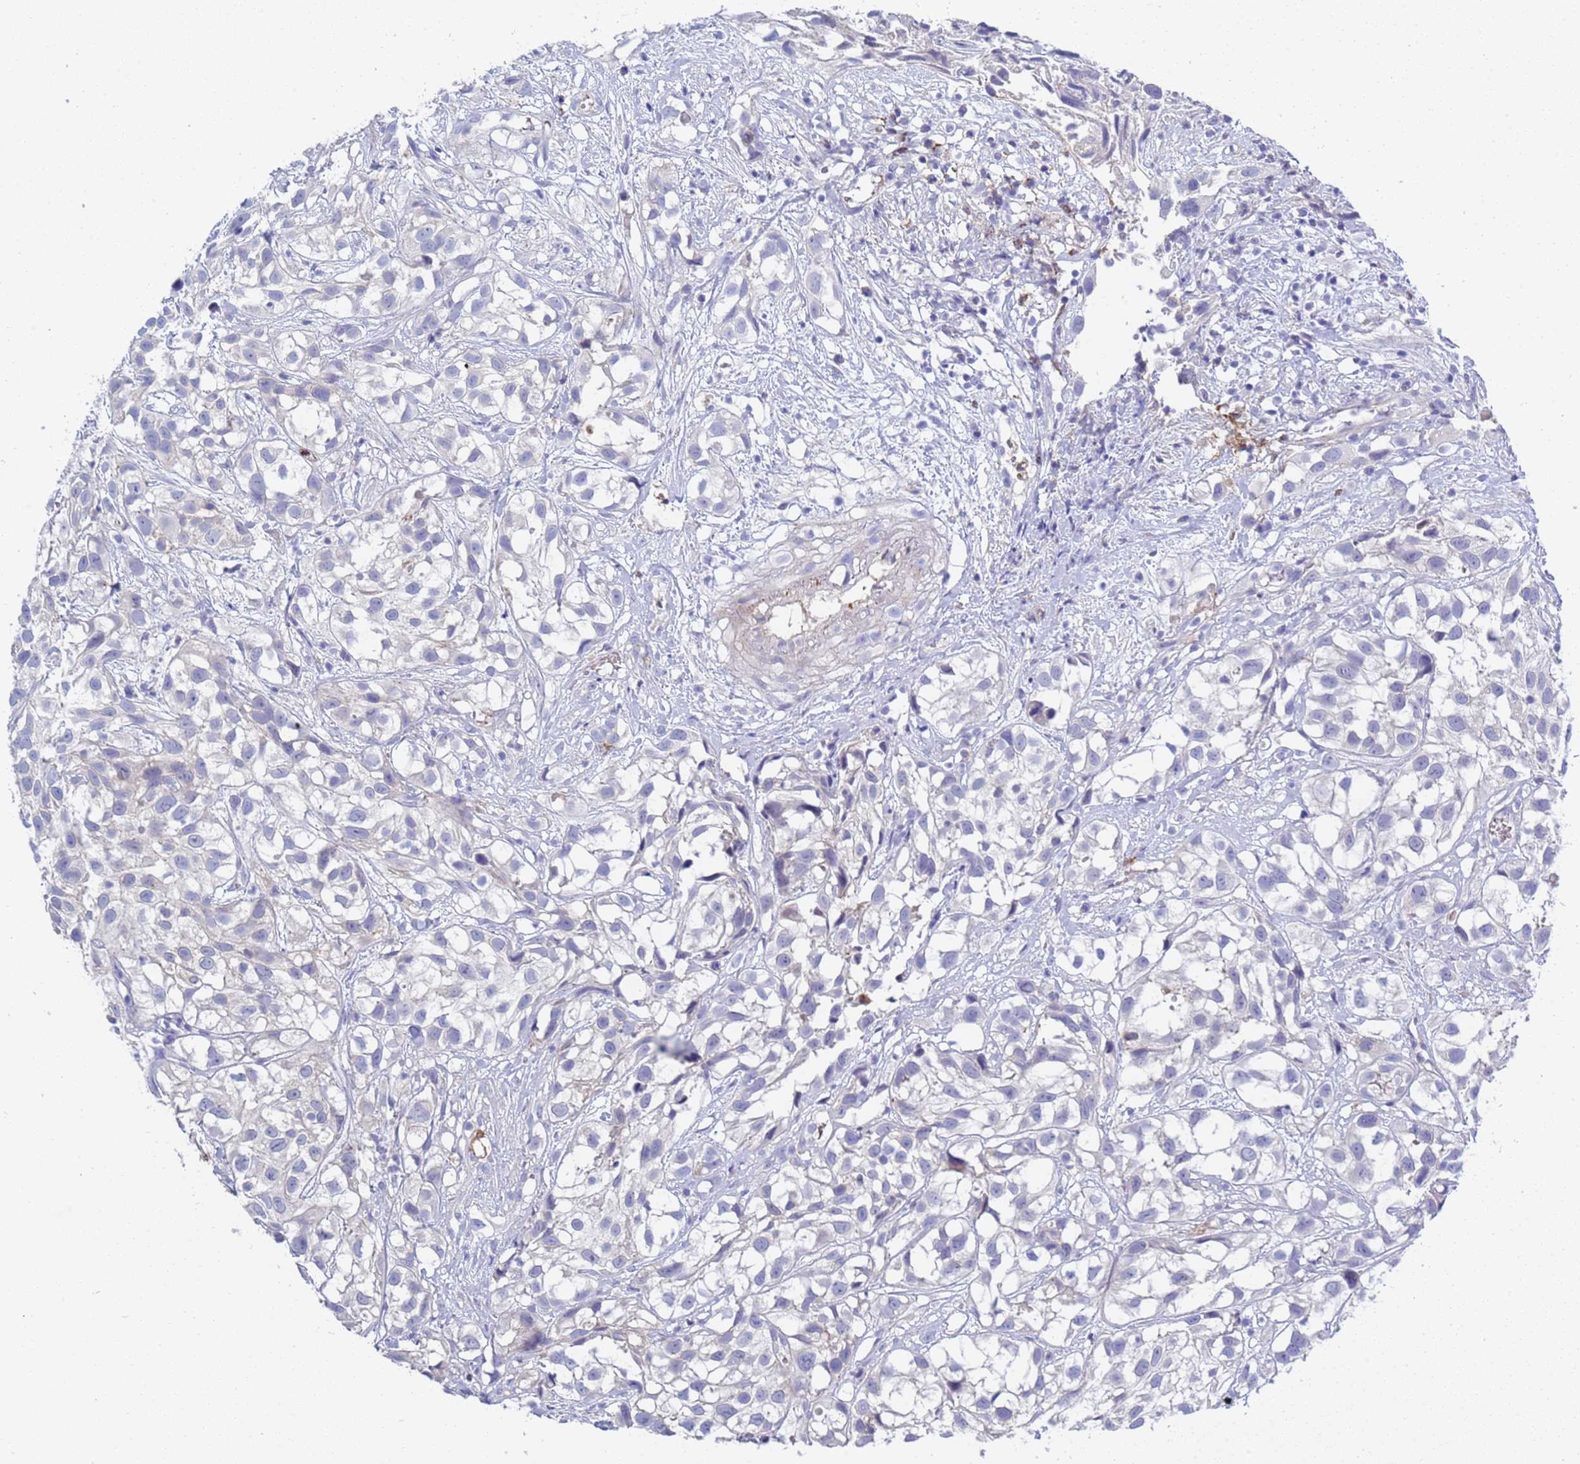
{"staining": {"intensity": "negative", "quantity": "none", "location": "none"}, "tissue": "urothelial cancer", "cell_type": "Tumor cells", "image_type": "cancer", "snomed": [{"axis": "morphology", "description": "Urothelial carcinoma, High grade"}, {"axis": "topography", "description": "Urinary bladder"}], "caption": "A photomicrograph of human urothelial carcinoma (high-grade) is negative for staining in tumor cells.", "gene": "C4orf46", "patient": {"sex": "male", "age": 56}}